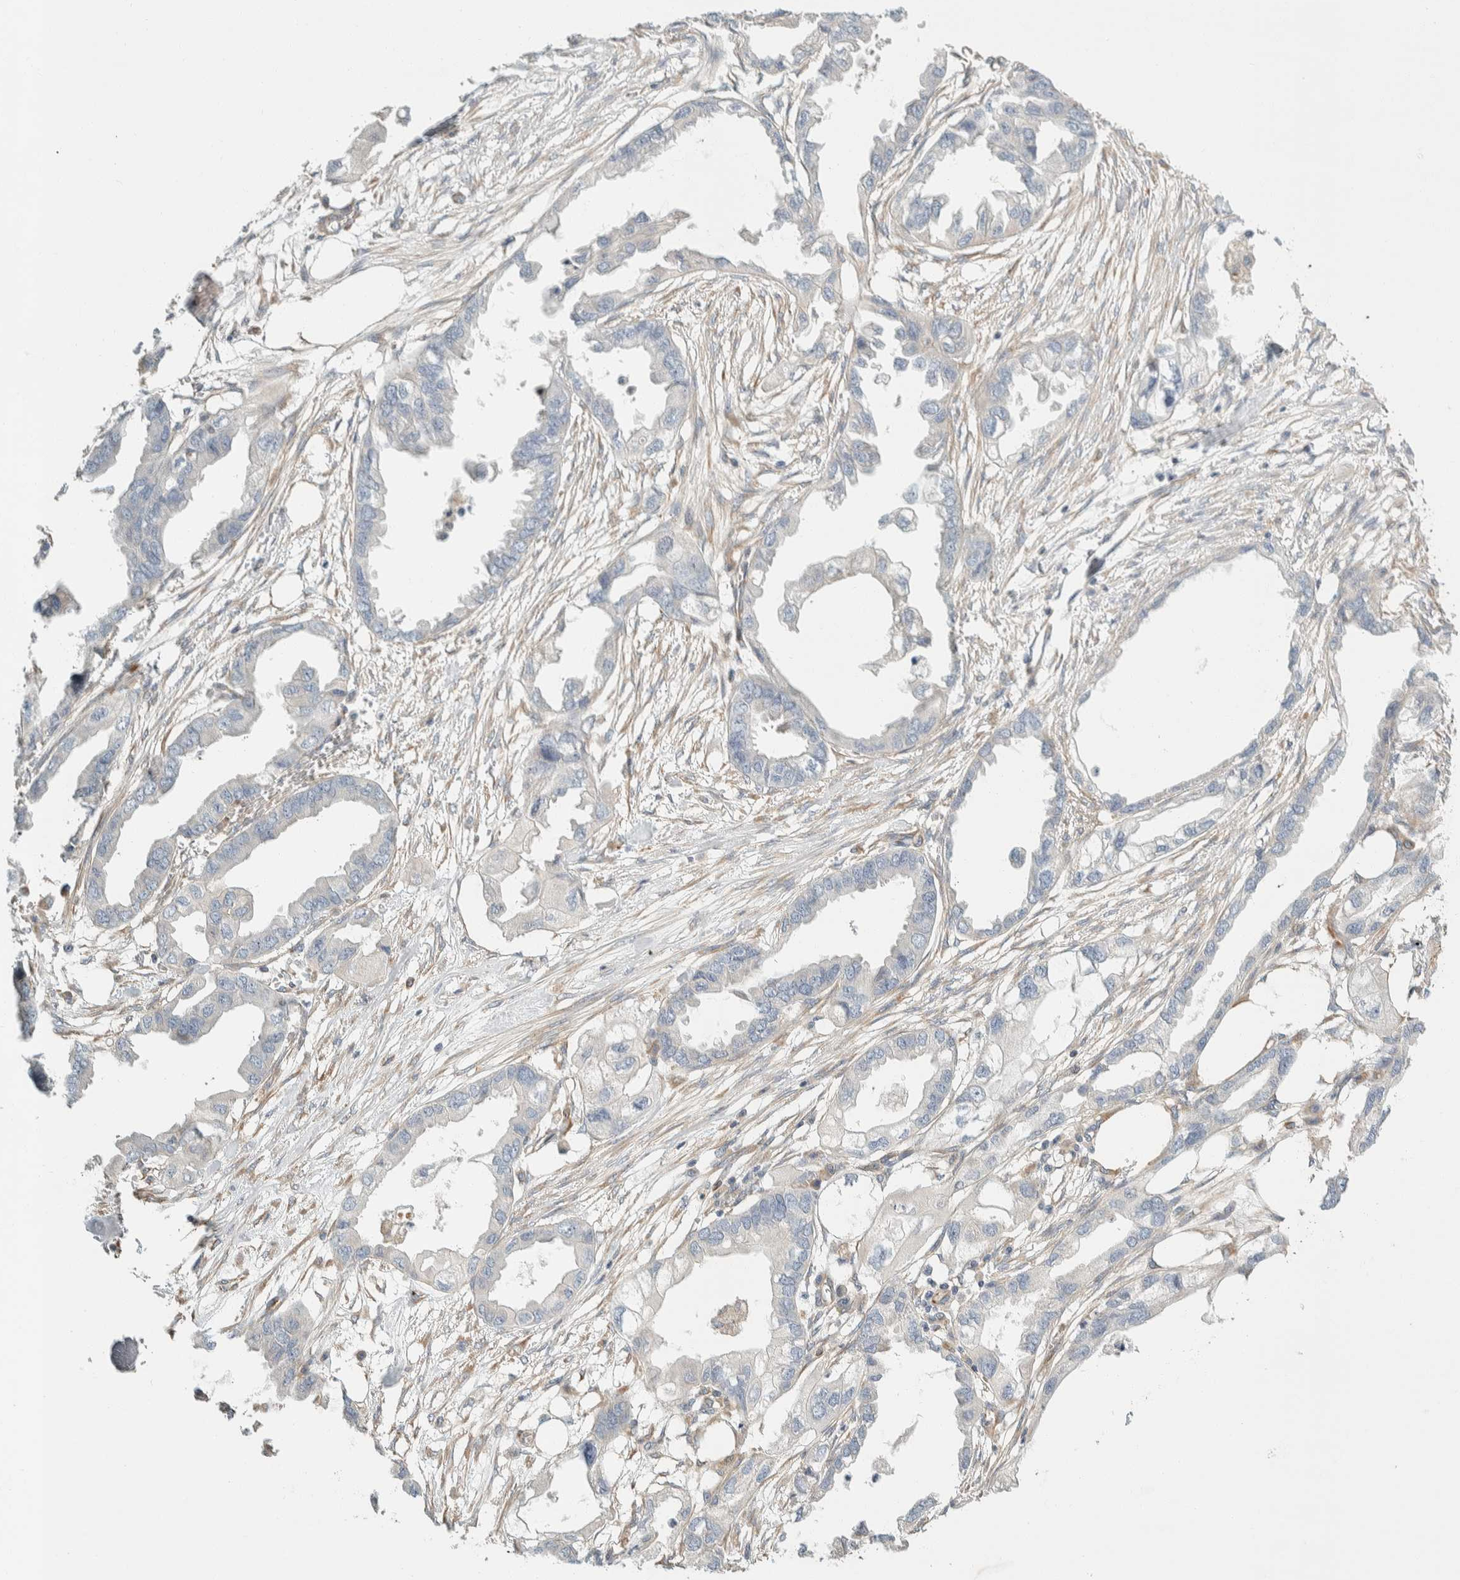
{"staining": {"intensity": "negative", "quantity": "none", "location": "none"}, "tissue": "endometrial cancer", "cell_type": "Tumor cells", "image_type": "cancer", "snomed": [{"axis": "morphology", "description": "Adenocarcinoma, NOS"}, {"axis": "morphology", "description": "Adenocarcinoma, metastatic, NOS"}, {"axis": "topography", "description": "Adipose tissue"}, {"axis": "topography", "description": "Endometrium"}], "caption": "Endometrial adenocarcinoma stained for a protein using immunohistochemistry (IHC) displays no expression tumor cells.", "gene": "CDR2", "patient": {"sex": "female", "age": 67}}